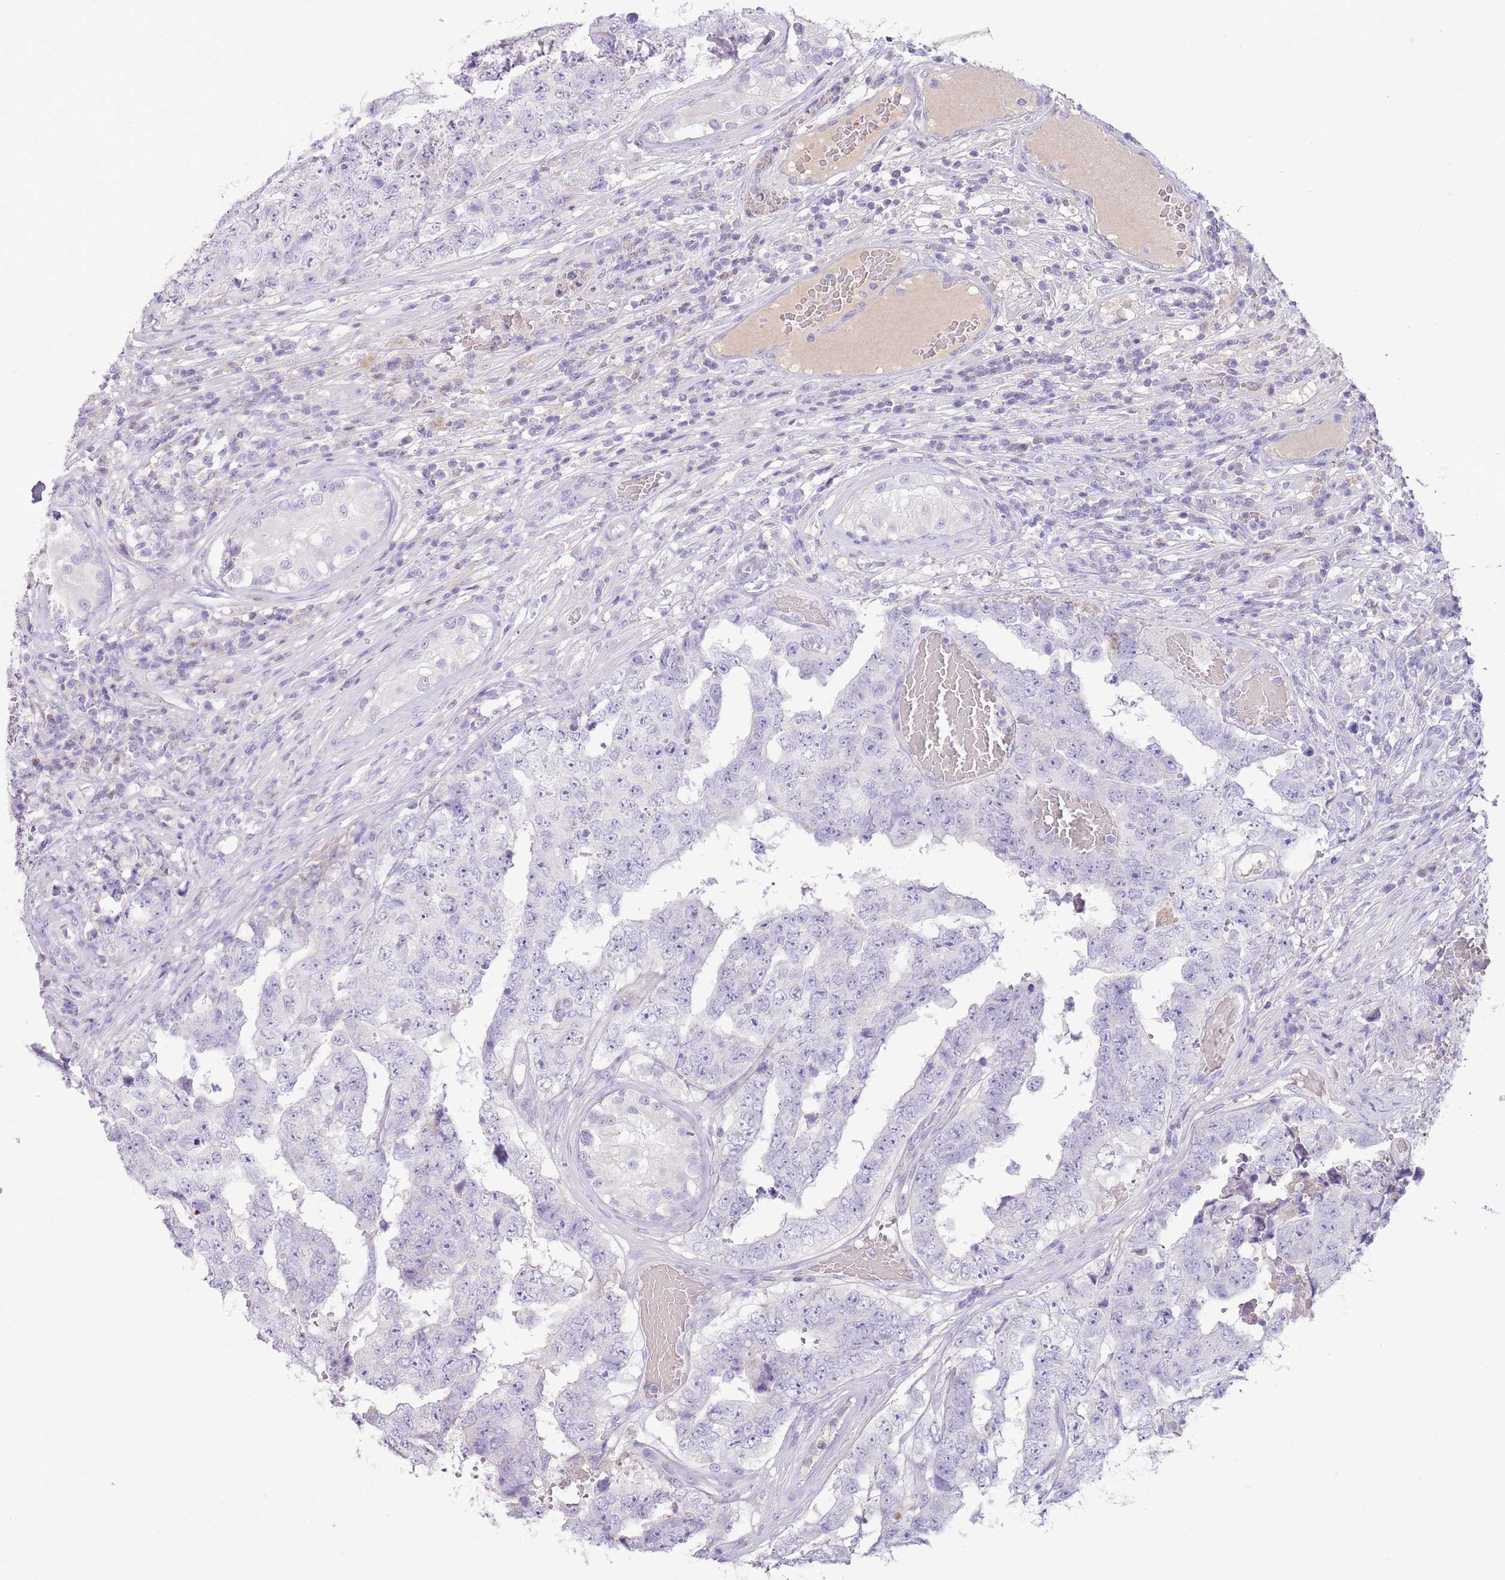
{"staining": {"intensity": "negative", "quantity": "none", "location": "none"}, "tissue": "testis cancer", "cell_type": "Tumor cells", "image_type": "cancer", "snomed": [{"axis": "morphology", "description": "Normal tissue, NOS"}, {"axis": "morphology", "description": "Carcinoma, Embryonal, NOS"}, {"axis": "topography", "description": "Testis"}, {"axis": "topography", "description": "Epididymis"}], "caption": "Immunohistochemistry (IHC) micrograph of neoplastic tissue: testis embryonal carcinoma stained with DAB reveals no significant protein expression in tumor cells.", "gene": "TOX2", "patient": {"sex": "male", "age": 25}}